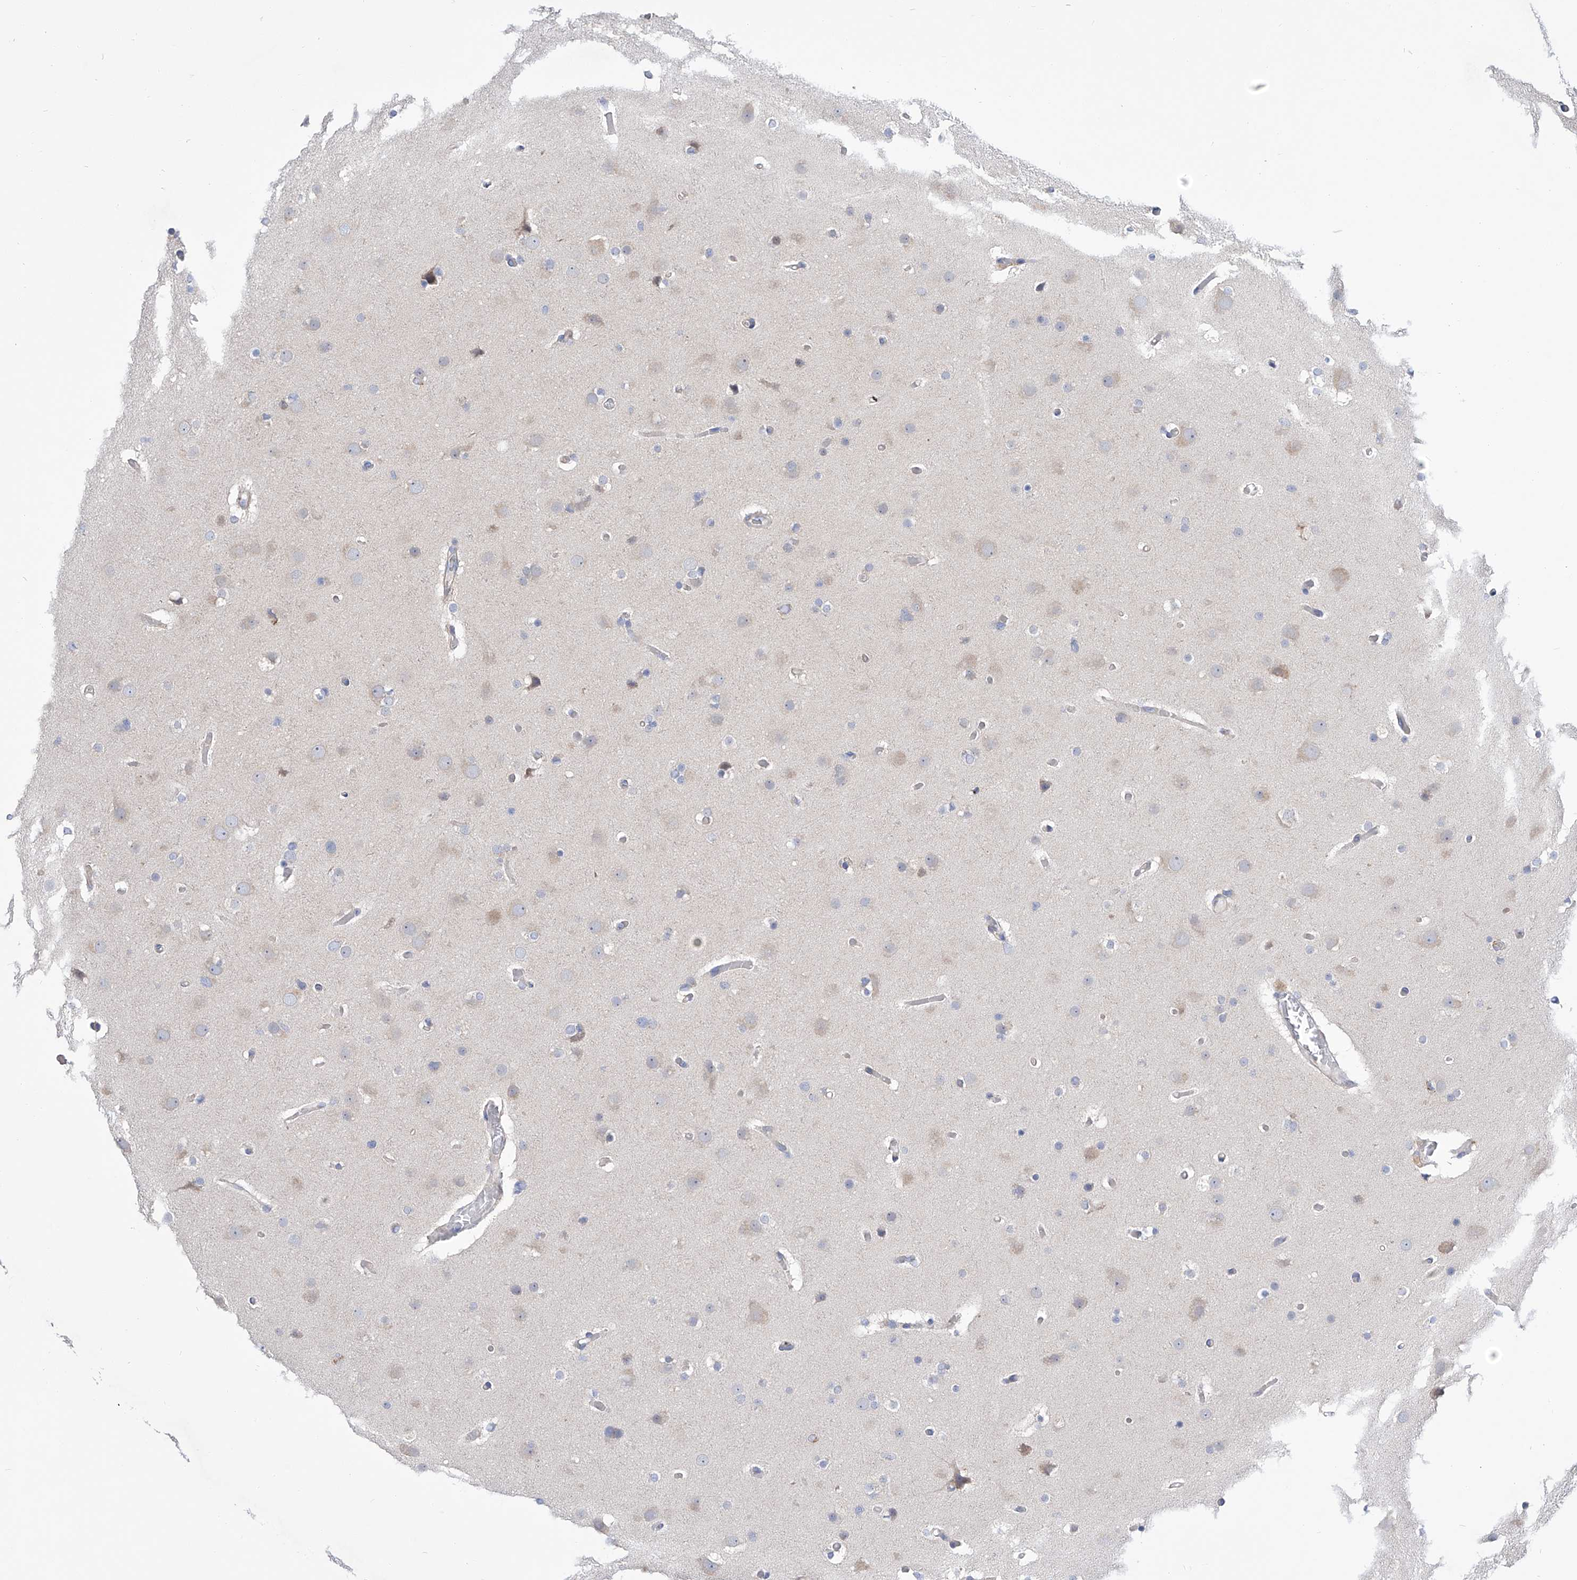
{"staining": {"intensity": "weak", "quantity": "<25%", "location": "cytoplasmic/membranous"}, "tissue": "glioma", "cell_type": "Tumor cells", "image_type": "cancer", "snomed": [{"axis": "morphology", "description": "Glioma, malignant, High grade"}, {"axis": "topography", "description": "Cerebral cortex"}], "caption": "This is an immunohistochemistry micrograph of human high-grade glioma (malignant). There is no expression in tumor cells.", "gene": "UFL1", "patient": {"sex": "female", "age": 36}}